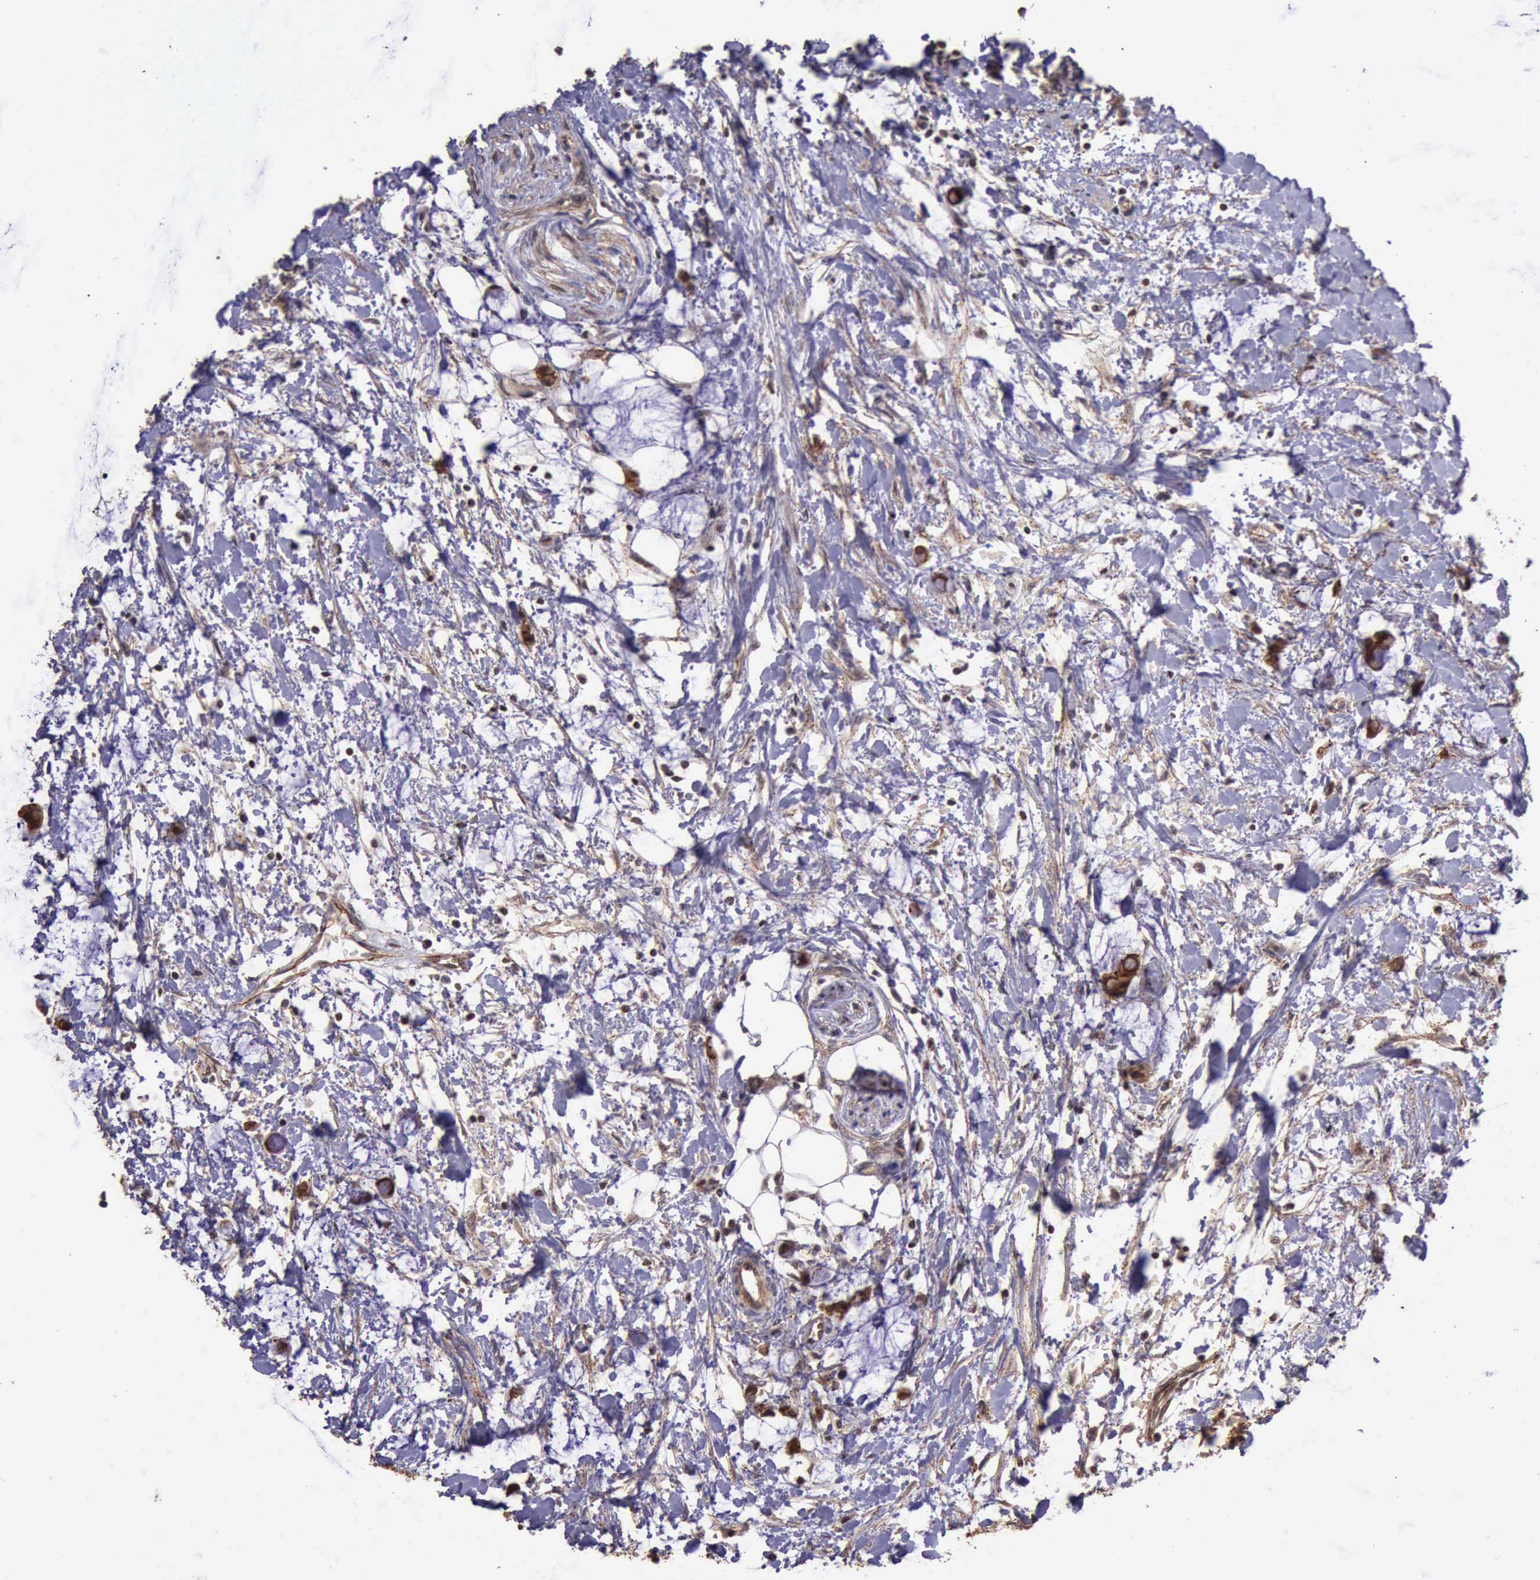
{"staining": {"intensity": "moderate", "quantity": ">75%", "location": "cytoplasmic/membranous"}, "tissue": "colorectal cancer", "cell_type": "Tumor cells", "image_type": "cancer", "snomed": [{"axis": "morphology", "description": "Normal tissue, NOS"}, {"axis": "morphology", "description": "Adenocarcinoma, NOS"}, {"axis": "topography", "description": "Colon"}, {"axis": "topography", "description": "Peripheral nerve tissue"}], "caption": "This photomicrograph shows IHC staining of human adenocarcinoma (colorectal), with medium moderate cytoplasmic/membranous staining in about >75% of tumor cells.", "gene": "CTNNB1", "patient": {"sex": "male", "age": 14}}